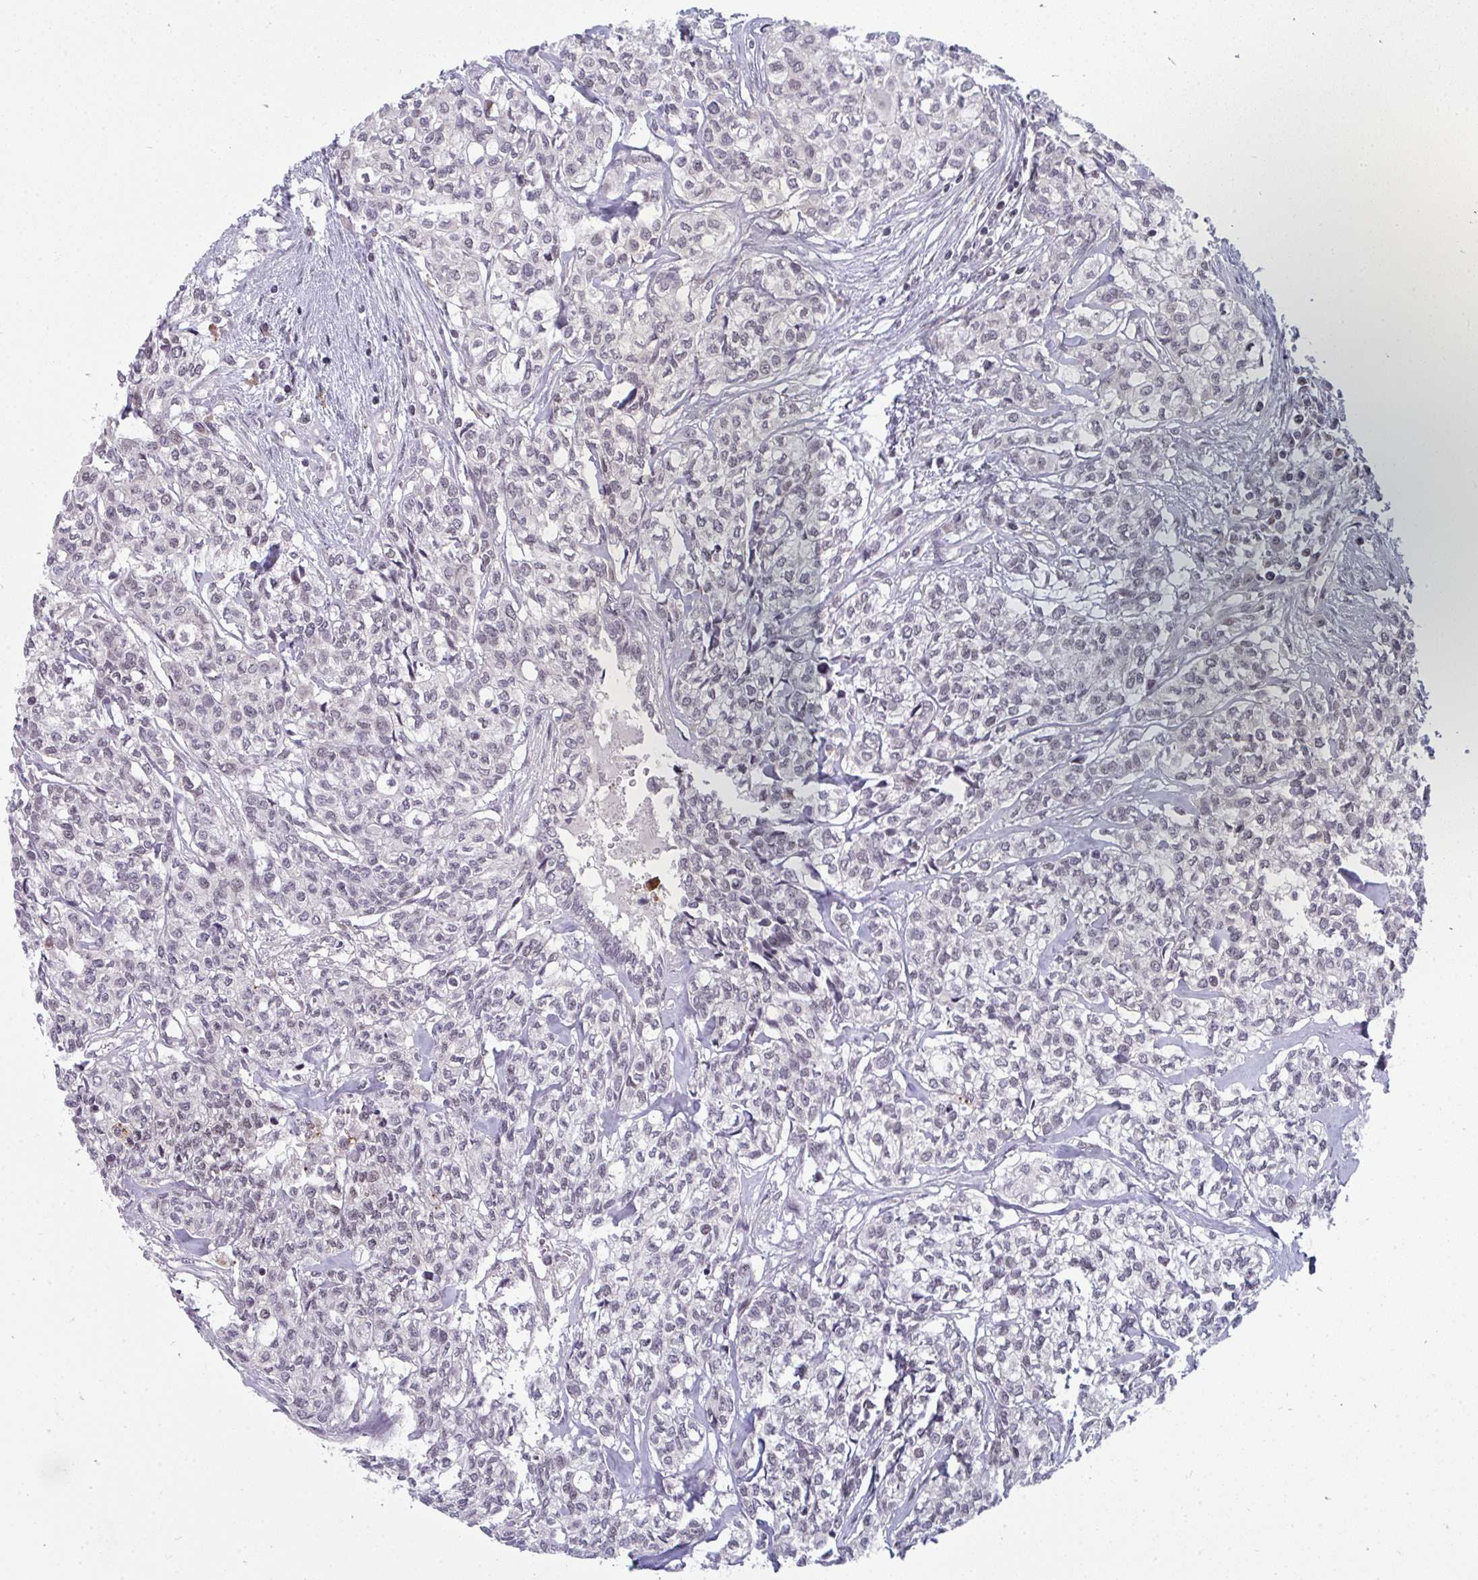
{"staining": {"intensity": "negative", "quantity": "none", "location": "none"}, "tissue": "head and neck cancer", "cell_type": "Tumor cells", "image_type": "cancer", "snomed": [{"axis": "morphology", "description": "Adenocarcinoma, NOS"}, {"axis": "topography", "description": "Head-Neck"}], "caption": "There is no significant staining in tumor cells of adenocarcinoma (head and neck). The staining was performed using DAB (3,3'-diaminobenzidine) to visualize the protein expression in brown, while the nuclei were stained in blue with hematoxylin (Magnification: 20x).", "gene": "ATF1", "patient": {"sex": "male", "age": 81}}